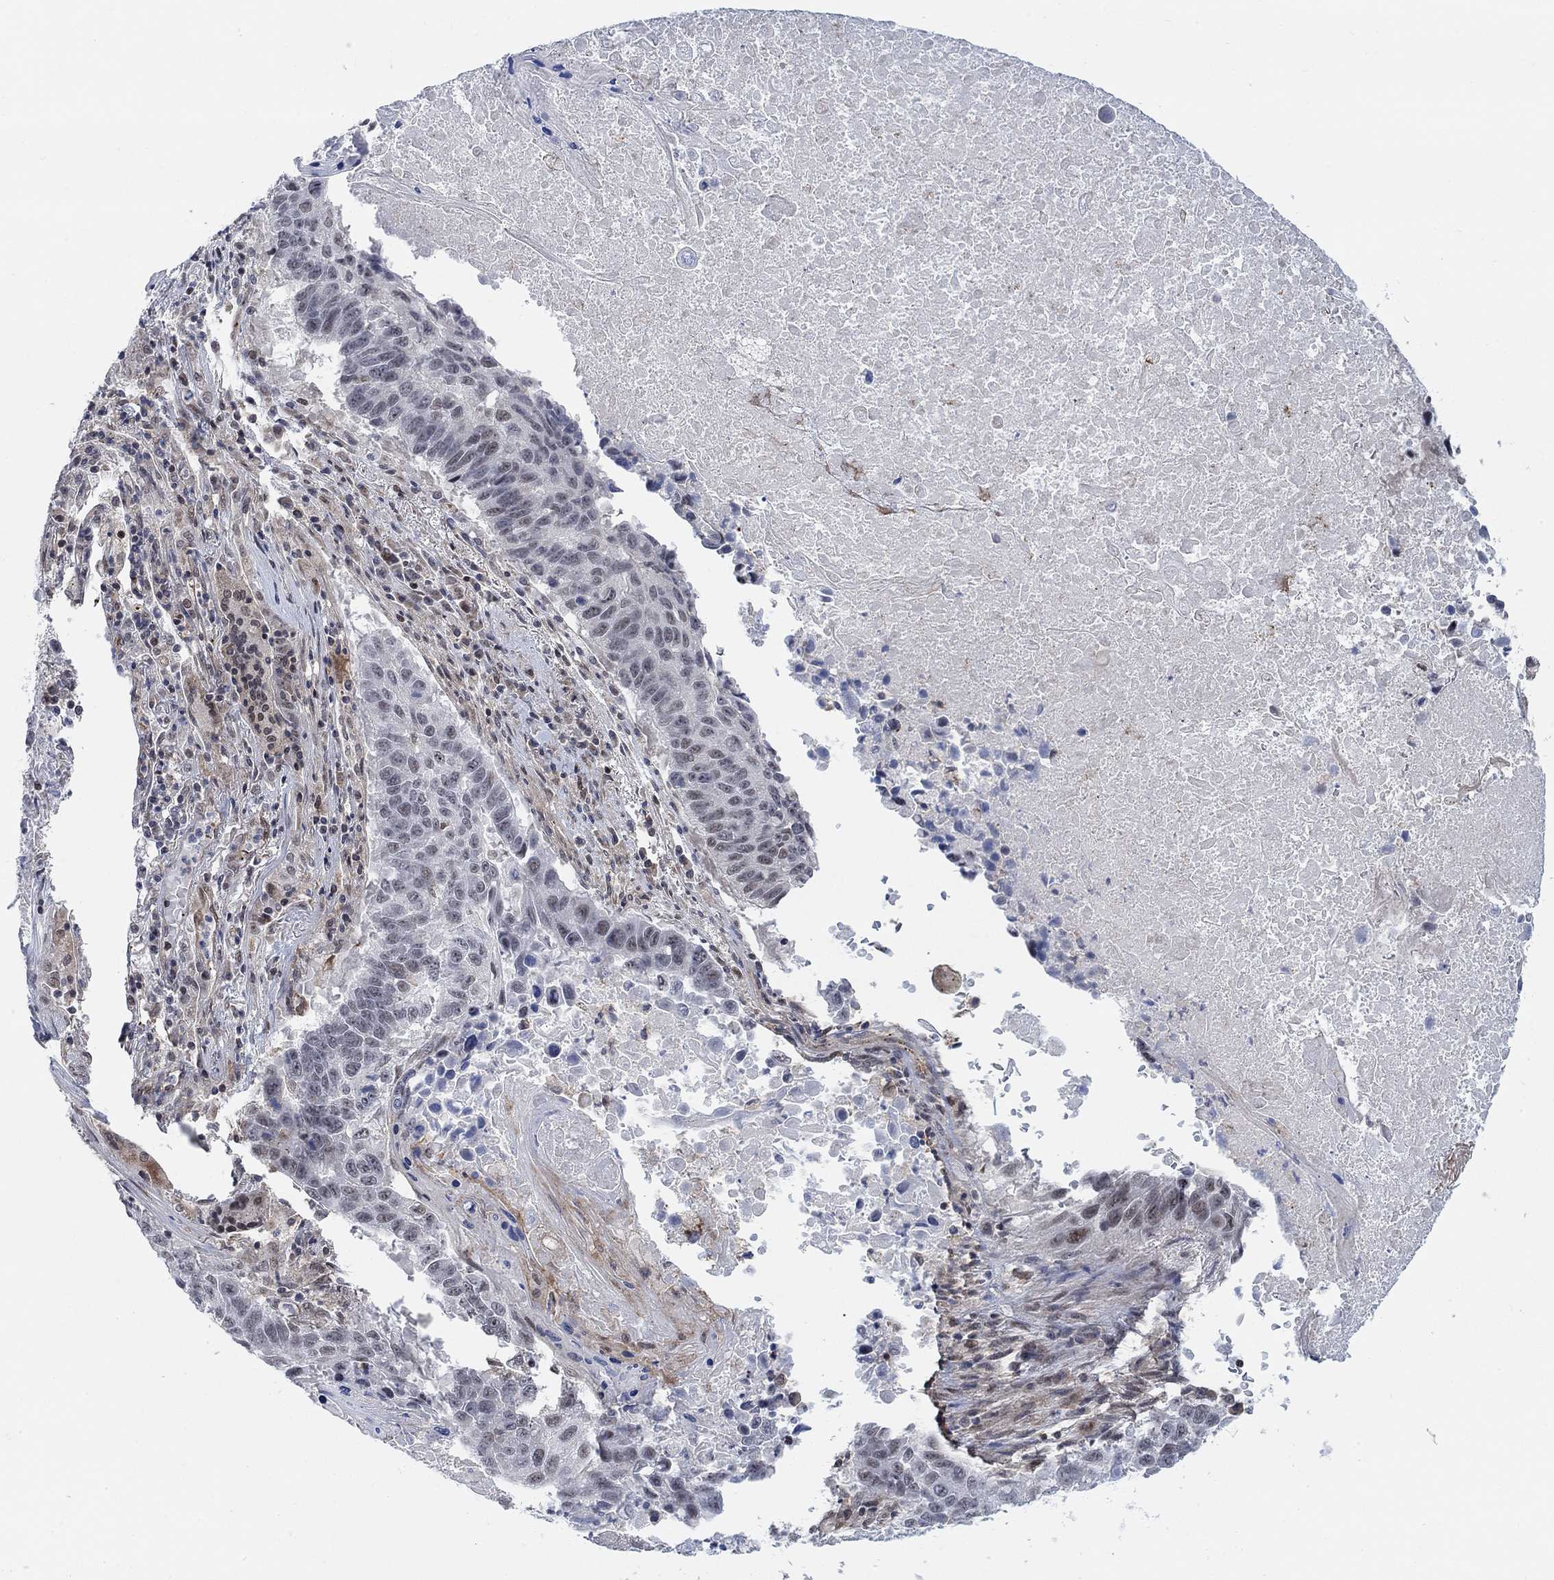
{"staining": {"intensity": "negative", "quantity": "none", "location": "none"}, "tissue": "lung cancer", "cell_type": "Tumor cells", "image_type": "cancer", "snomed": [{"axis": "morphology", "description": "Squamous cell carcinoma, NOS"}, {"axis": "topography", "description": "Lung"}], "caption": "This is a histopathology image of immunohistochemistry staining of squamous cell carcinoma (lung), which shows no positivity in tumor cells.", "gene": "PWWP2B", "patient": {"sex": "male", "age": 73}}